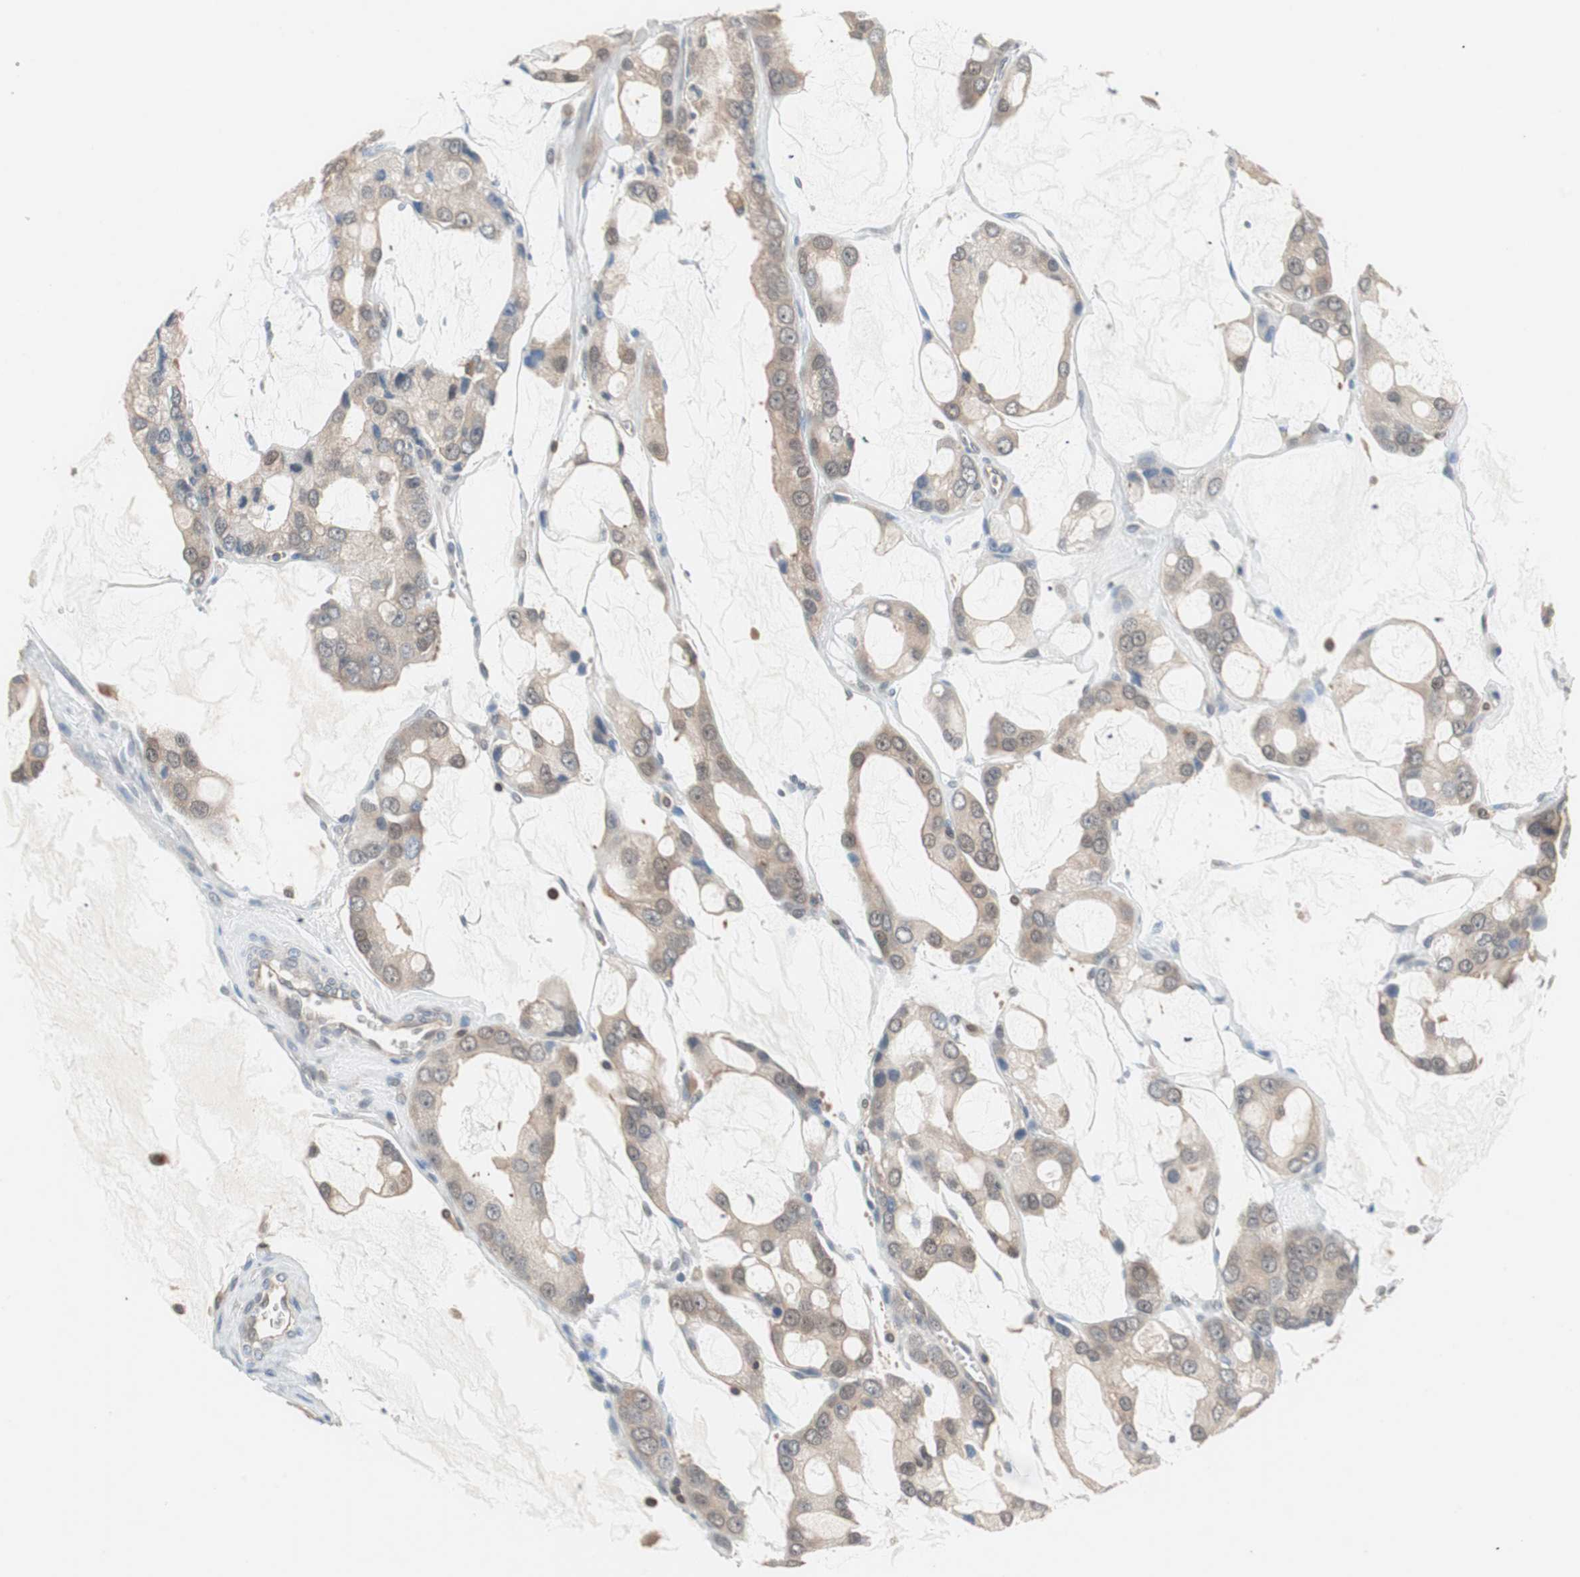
{"staining": {"intensity": "weak", "quantity": "25%-75%", "location": "cytoplasmic/membranous"}, "tissue": "prostate cancer", "cell_type": "Tumor cells", "image_type": "cancer", "snomed": [{"axis": "morphology", "description": "Adenocarcinoma, High grade"}, {"axis": "topography", "description": "Prostate"}], "caption": "This is an image of immunohistochemistry staining of prostate cancer (high-grade adenocarcinoma), which shows weak expression in the cytoplasmic/membranous of tumor cells.", "gene": "GALT", "patient": {"sex": "male", "age": 67}}